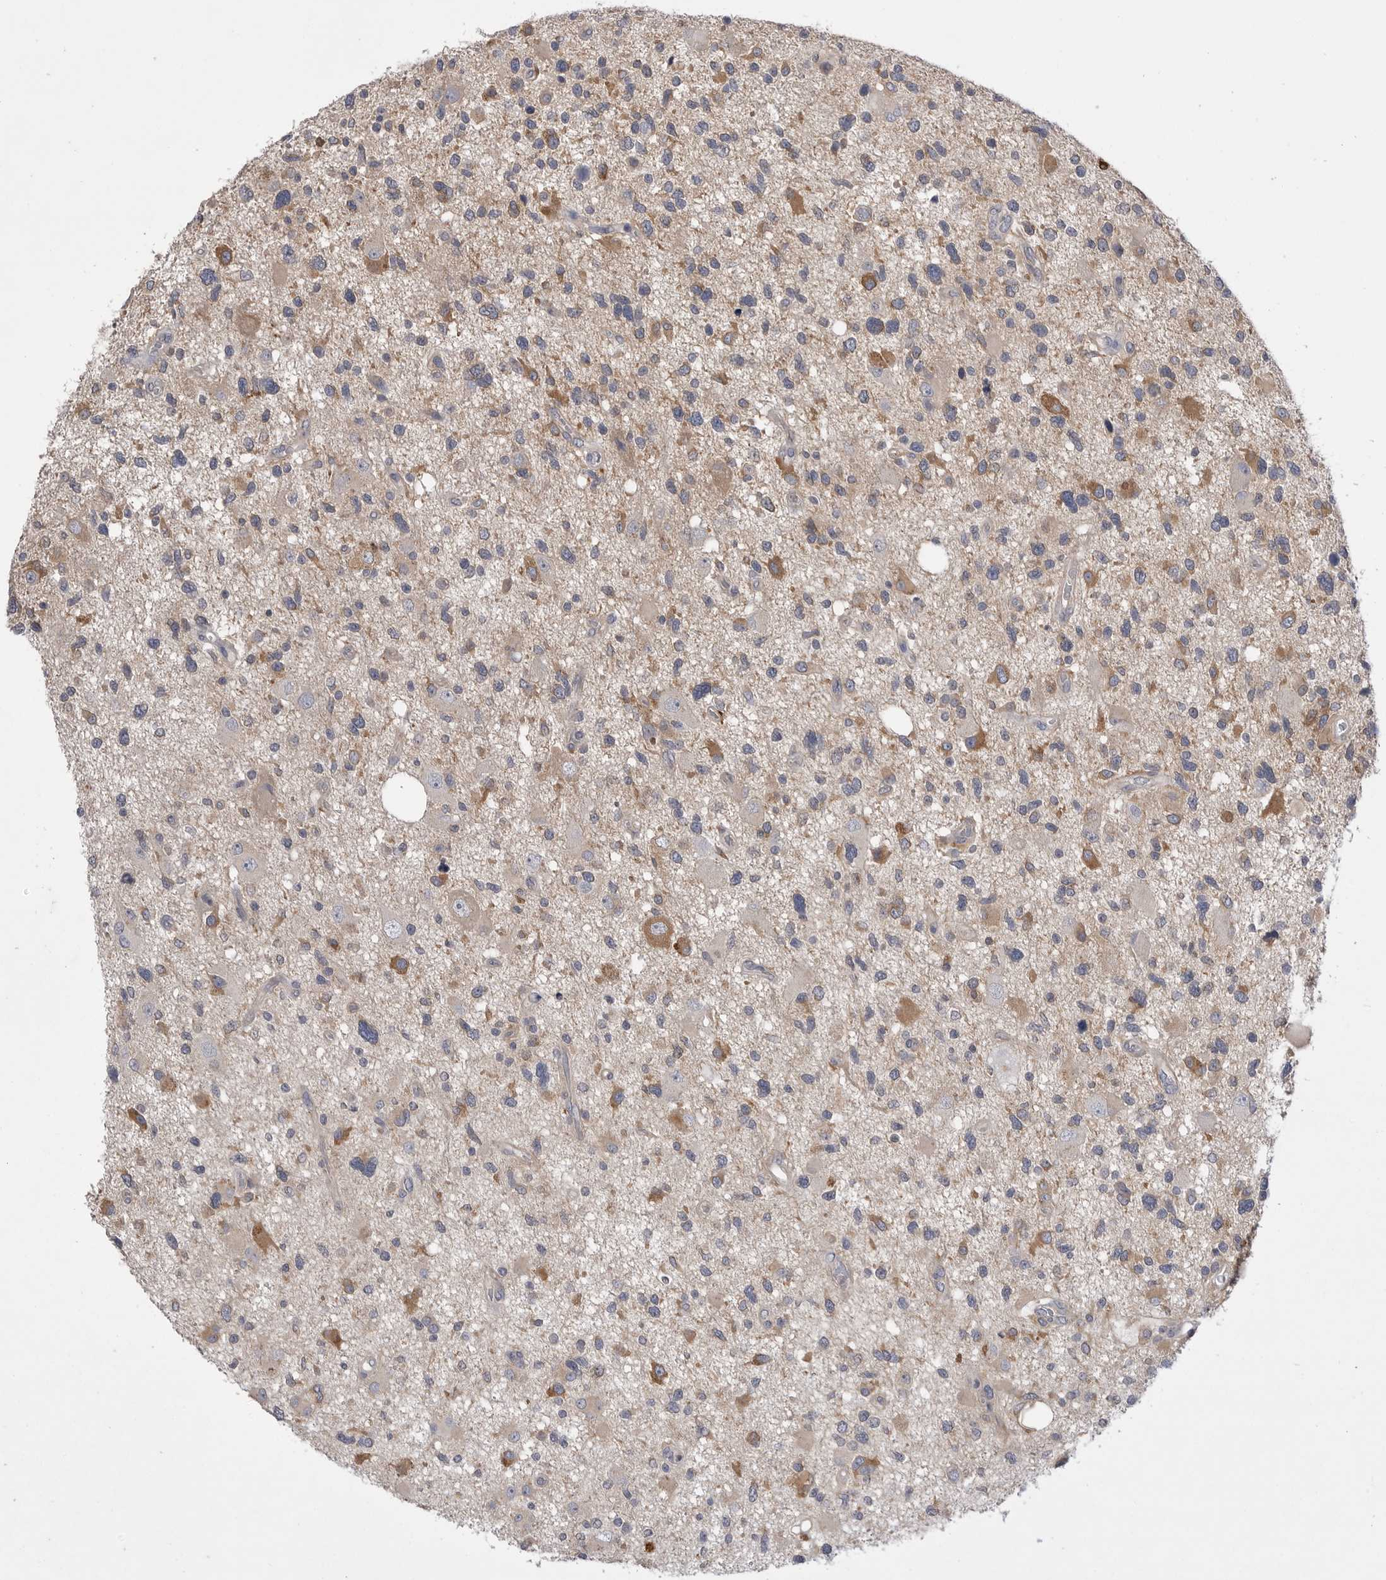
{"staining": {"intensity": "moderate", "quantity": "<25%", "location": "cytoplasmic/membranous"}, "tissue": "glioma", "cell_type": "Tumor cells", "image_type": "cancer", "snomed": [{"axis": "morphology", "description": "Glioma, malignant, High grade"}, {"axis": "topography", "description": "Brain"}], "caption": "Immunohistochemistry (DAB) staining of glioma exhibits moderate cytoplasmic/membranous protein positivity in about <25% of tumor cells.", "gene": "VAC14", "patient": {"sex": "male", "age": 33}}